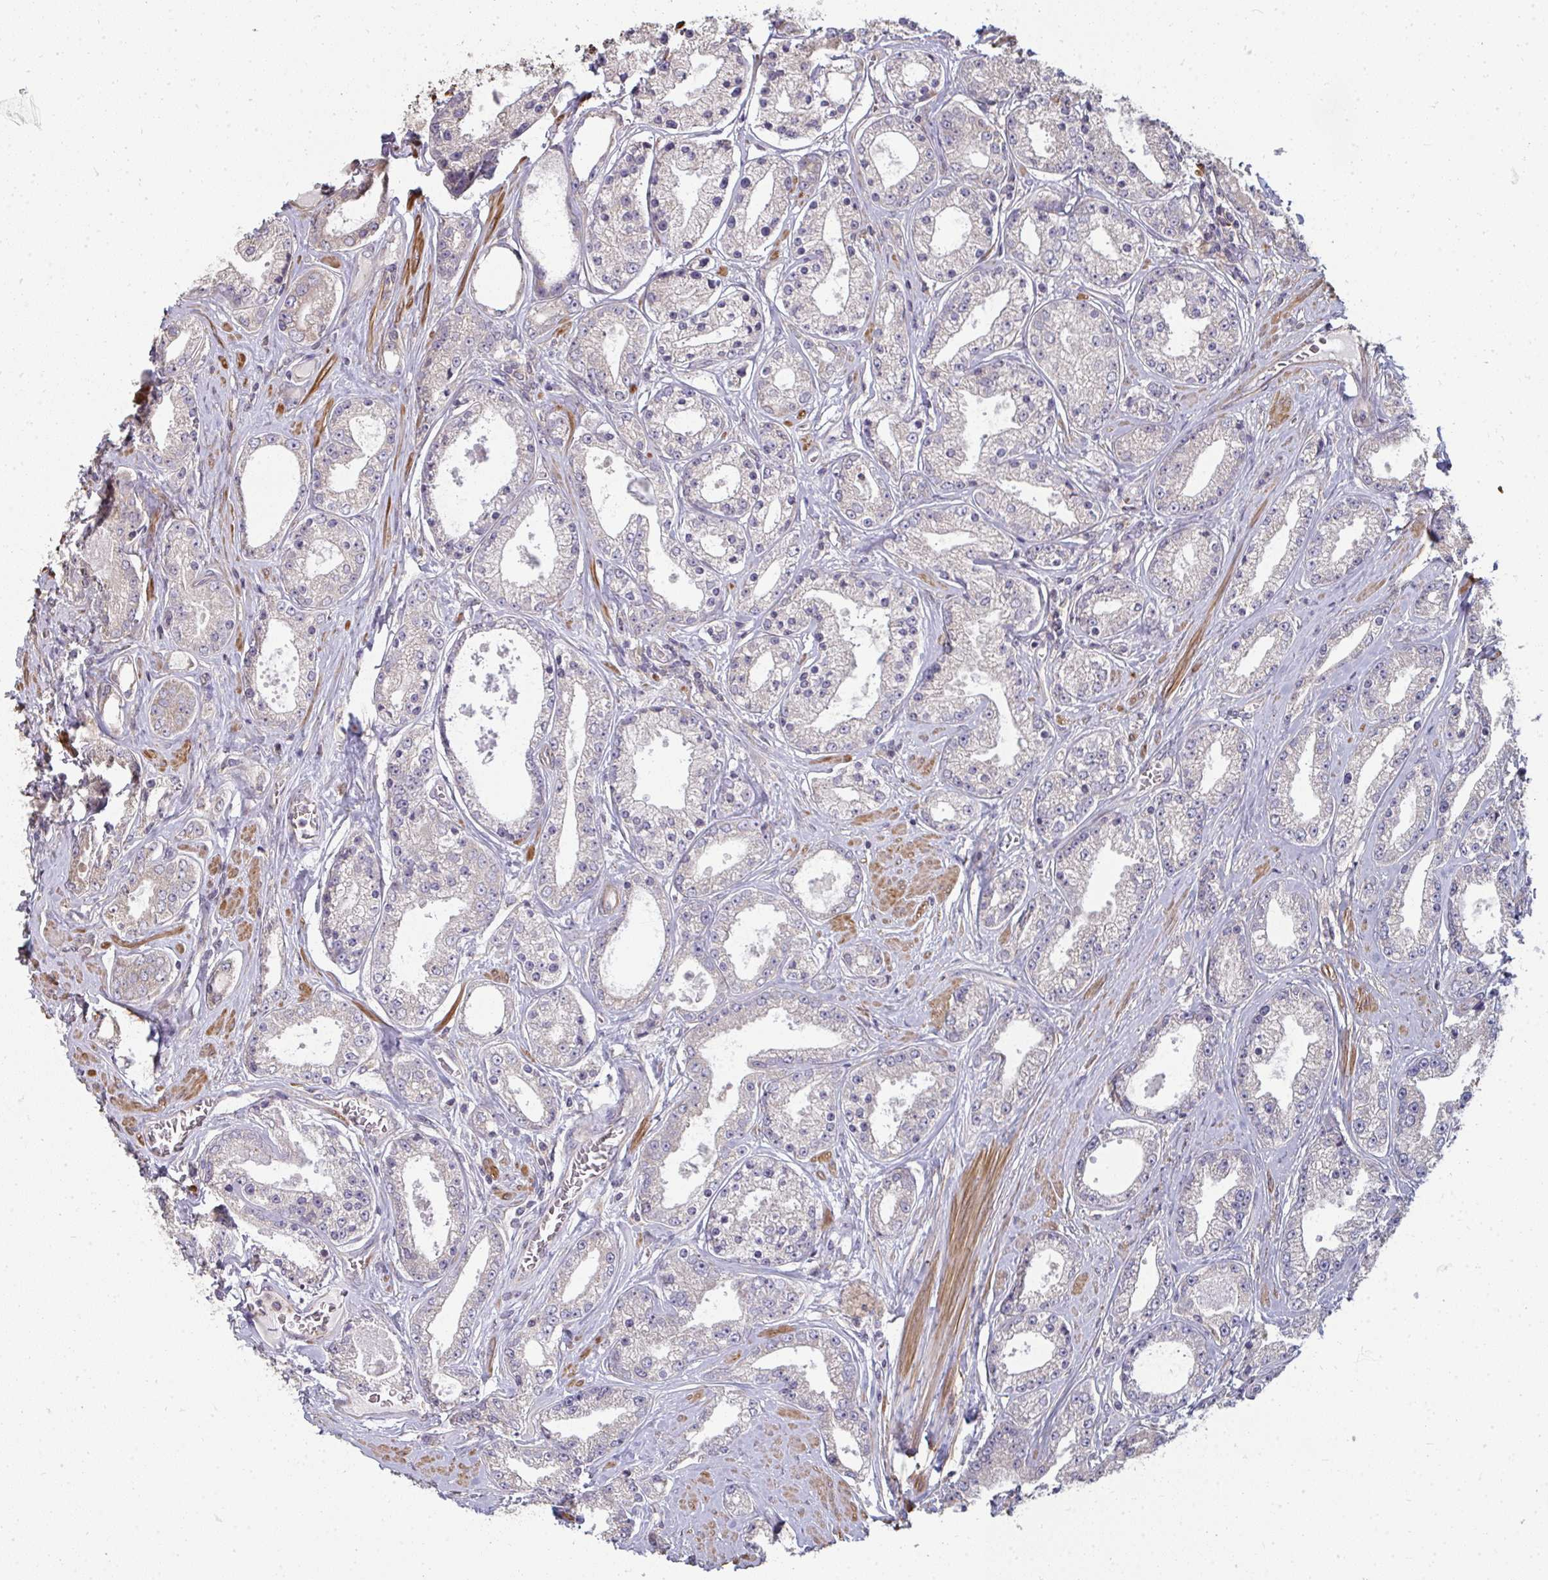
{"staining": {"intensity": "negative", "quantity": "none", "location": "none"}, "tissue": "prostate cancer", "cell_type": "Tumor cells", "image_type": "cancer", "snomed": [{"axis": "morphology", "description": "Adenocarcinoma, High grade"}, {"axis": "topography", "description": "Prostate"}], "caption": "Prostate cancer (high-grade adenocarcinoma) was stained to show a protein in brown. There is no significant expression in tumor cells.", "gene": "ZFYVE28", "patient": {"sex": "male", "age": 66}}